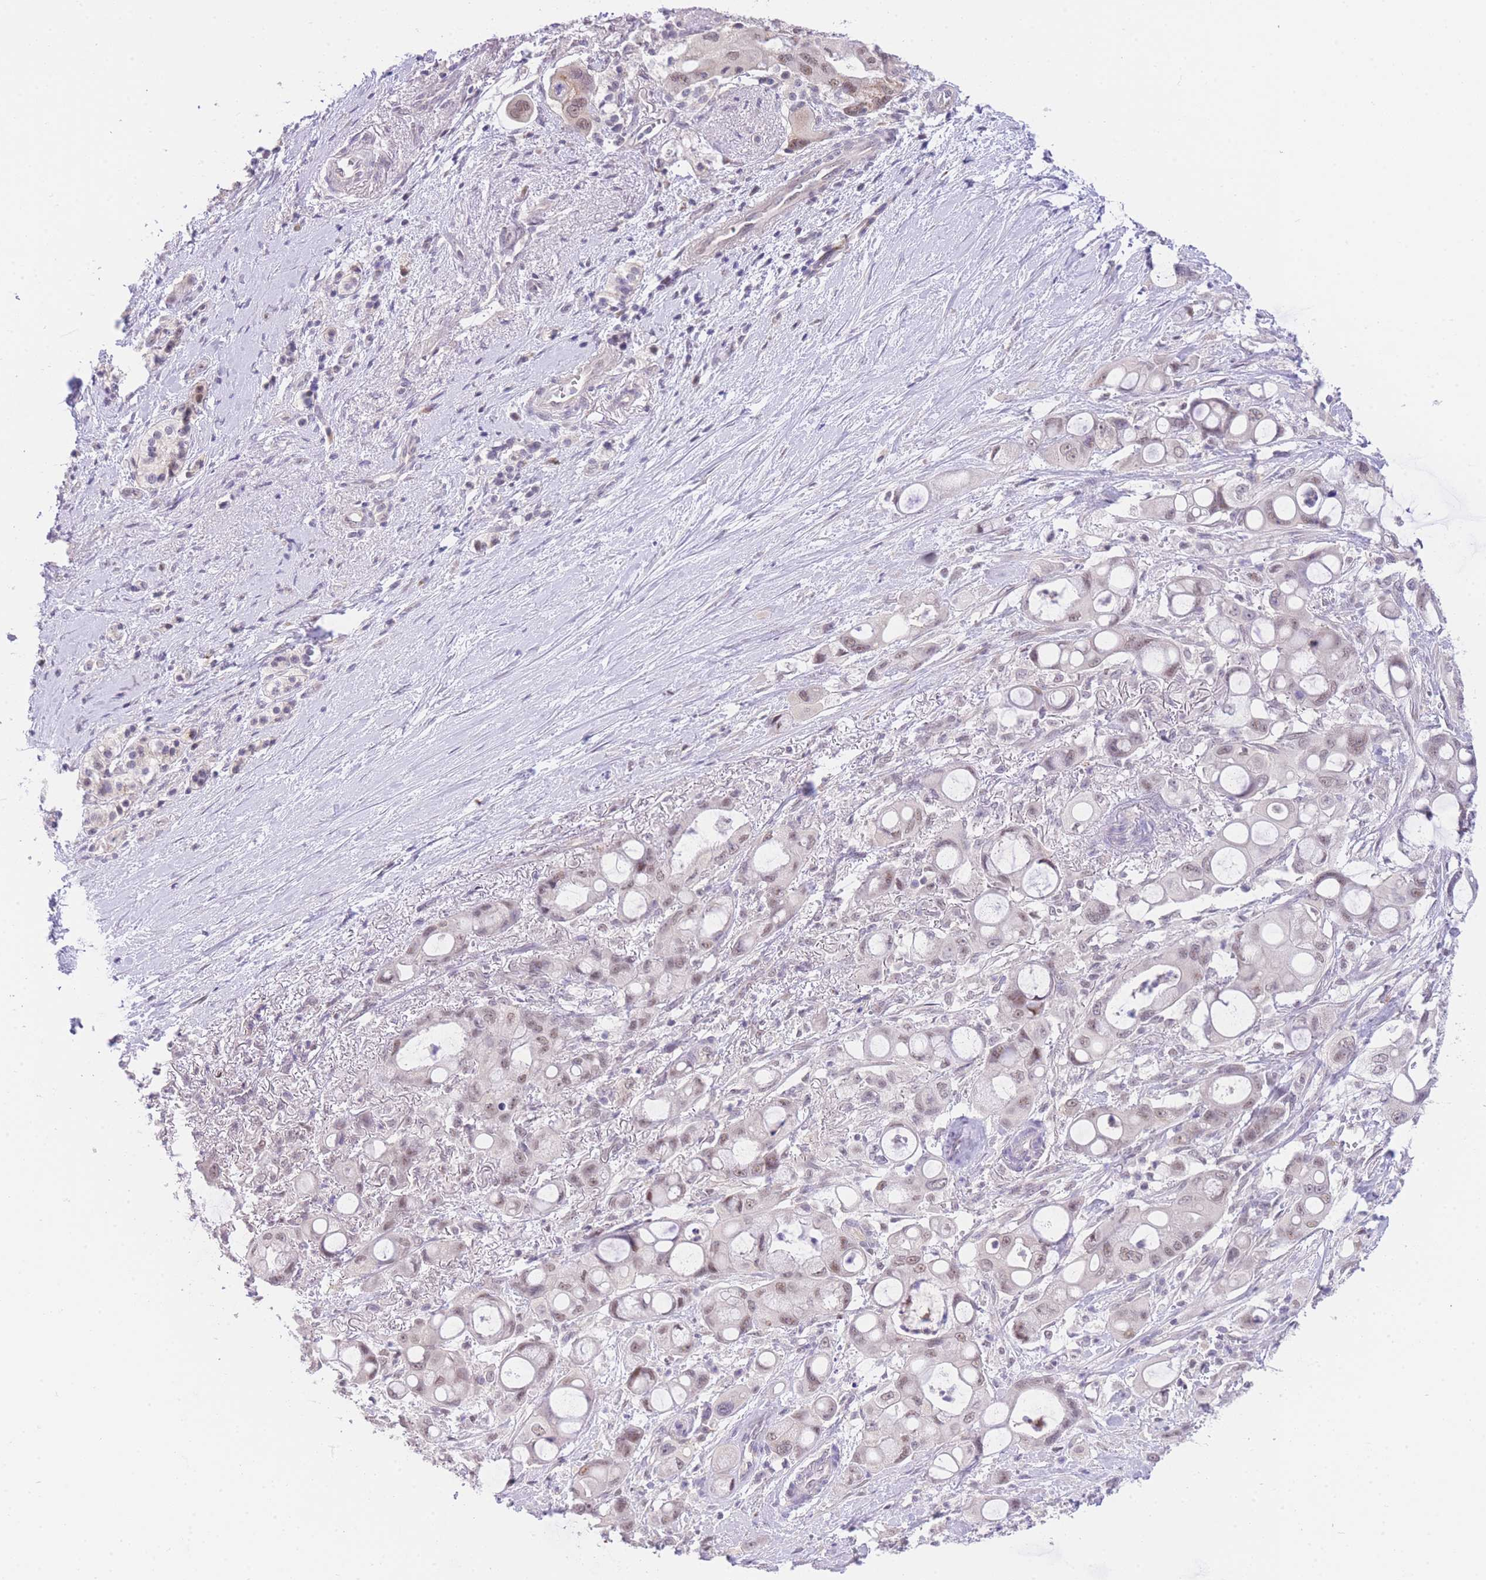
{"staining": {"intensity": "weak", "quantity": ">75%", "location": "nuclear"}, "tissue": "pancreatic cancer", "cell_type": "Tumor cells", "image_type": "cancer", "snomed": [{"axis": "morphology", "description": "Adenocarcinoma, NOS"}, {"axis": "topography", "description": "Pancreas"}], "caption": "Pancreatic cancer (adenocarcinoma) stained for a protein displays weak nuclear positivity in tumor cells.", "gene": "SLC35F2", "patient": {"sex": "male", "age": 68}}